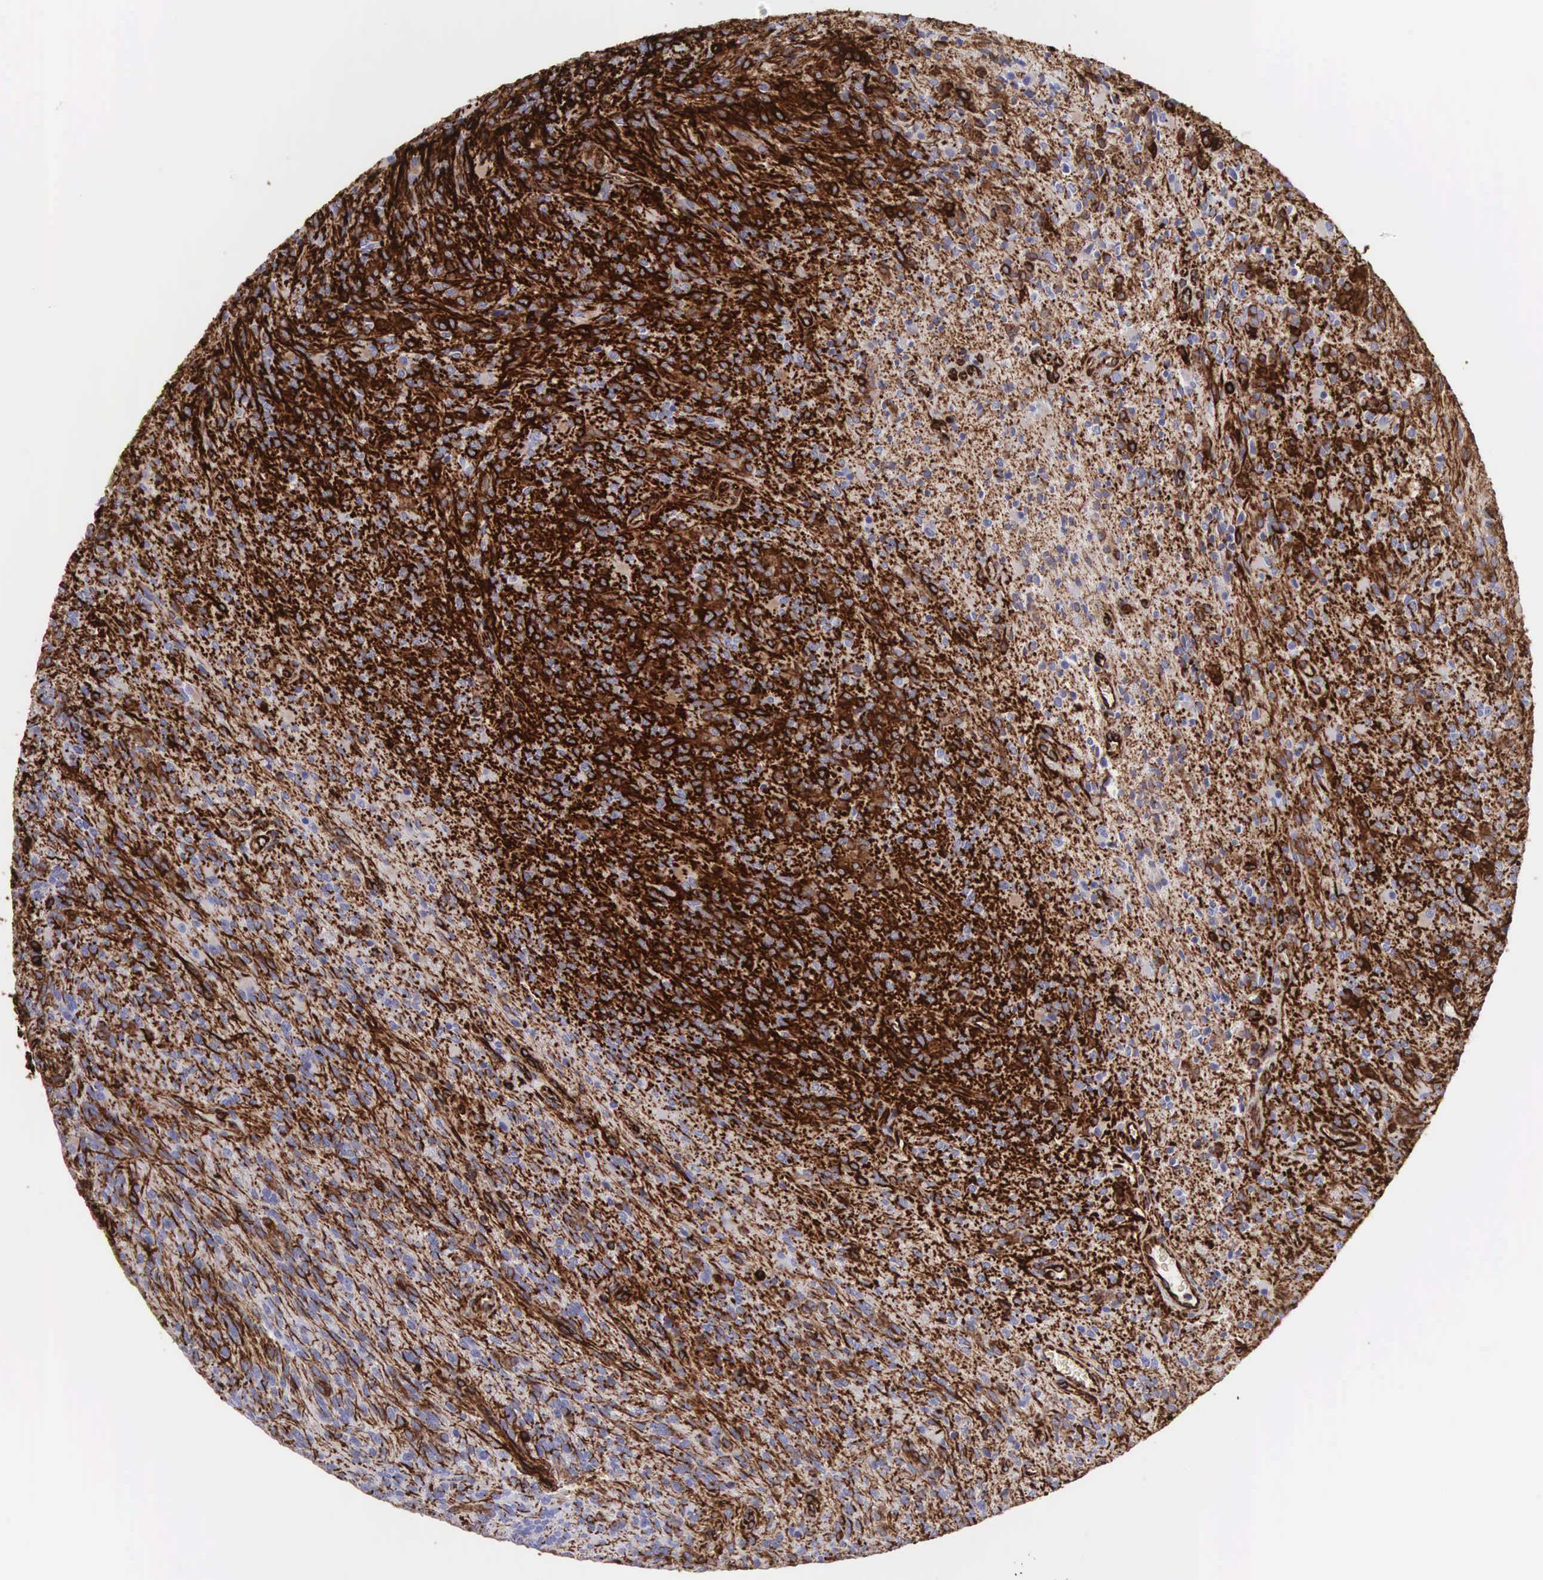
{"staining": {"intensity": "negative", "quantity": "none", "location": "none"}, "tissue": "glioma", "cell_type": "Tumor cells", "image_type": "cancer", "snomed": [{"axis": "morphology", "description": "Glioma, malignant, Low grade"}, {"axis": "topography", "description": "Brain"}], "caption": "Malignant glioma (low-grade) stained for a protein using immunohistochemistry (IHC) shows no staining tumor cells.", "gene": "VIM", "patient": {"sex": "female", "age": 15}}